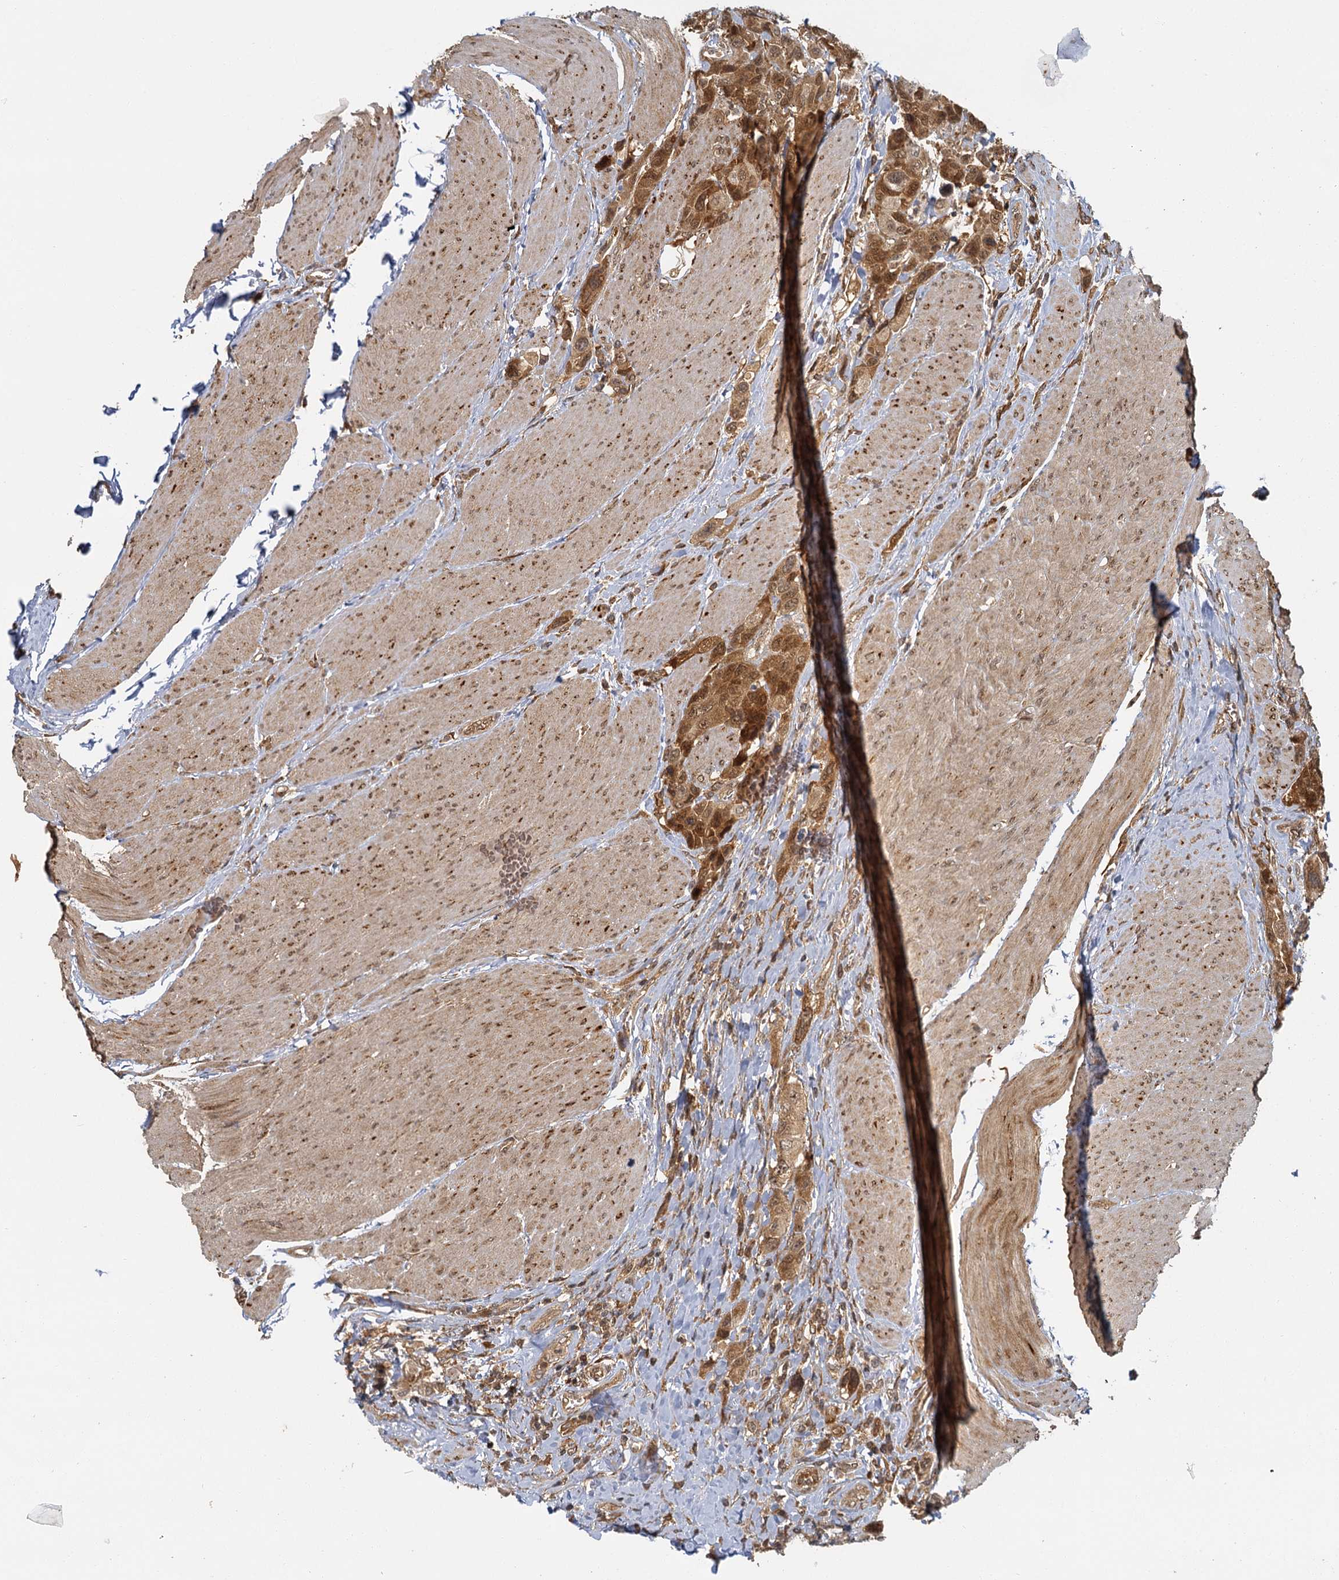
{"staining": {"intensity": "moderate", "quantity": ">75%", "location": "cytoplasmic/membranous,nuclear"}, "tissue": "urothelial cancer", "cell_type": "Tumor cells", "image_type": "cancer", "snomed": [{"axis": "morphology", "description": "Urothelial carcinoma, High grade"}, {"axis": "topography", "description": "Urinary bladder"}], "caption": "Urothelial carcinoma (high-grade) was stained to show a protein in brown. There is medium levels of moderate cytoplasmic/membranous and nuclear positivity in approximately >75% of tumor cells.", "gene": "ZNF549", "patient": {"sex": "male", "age": 50}}